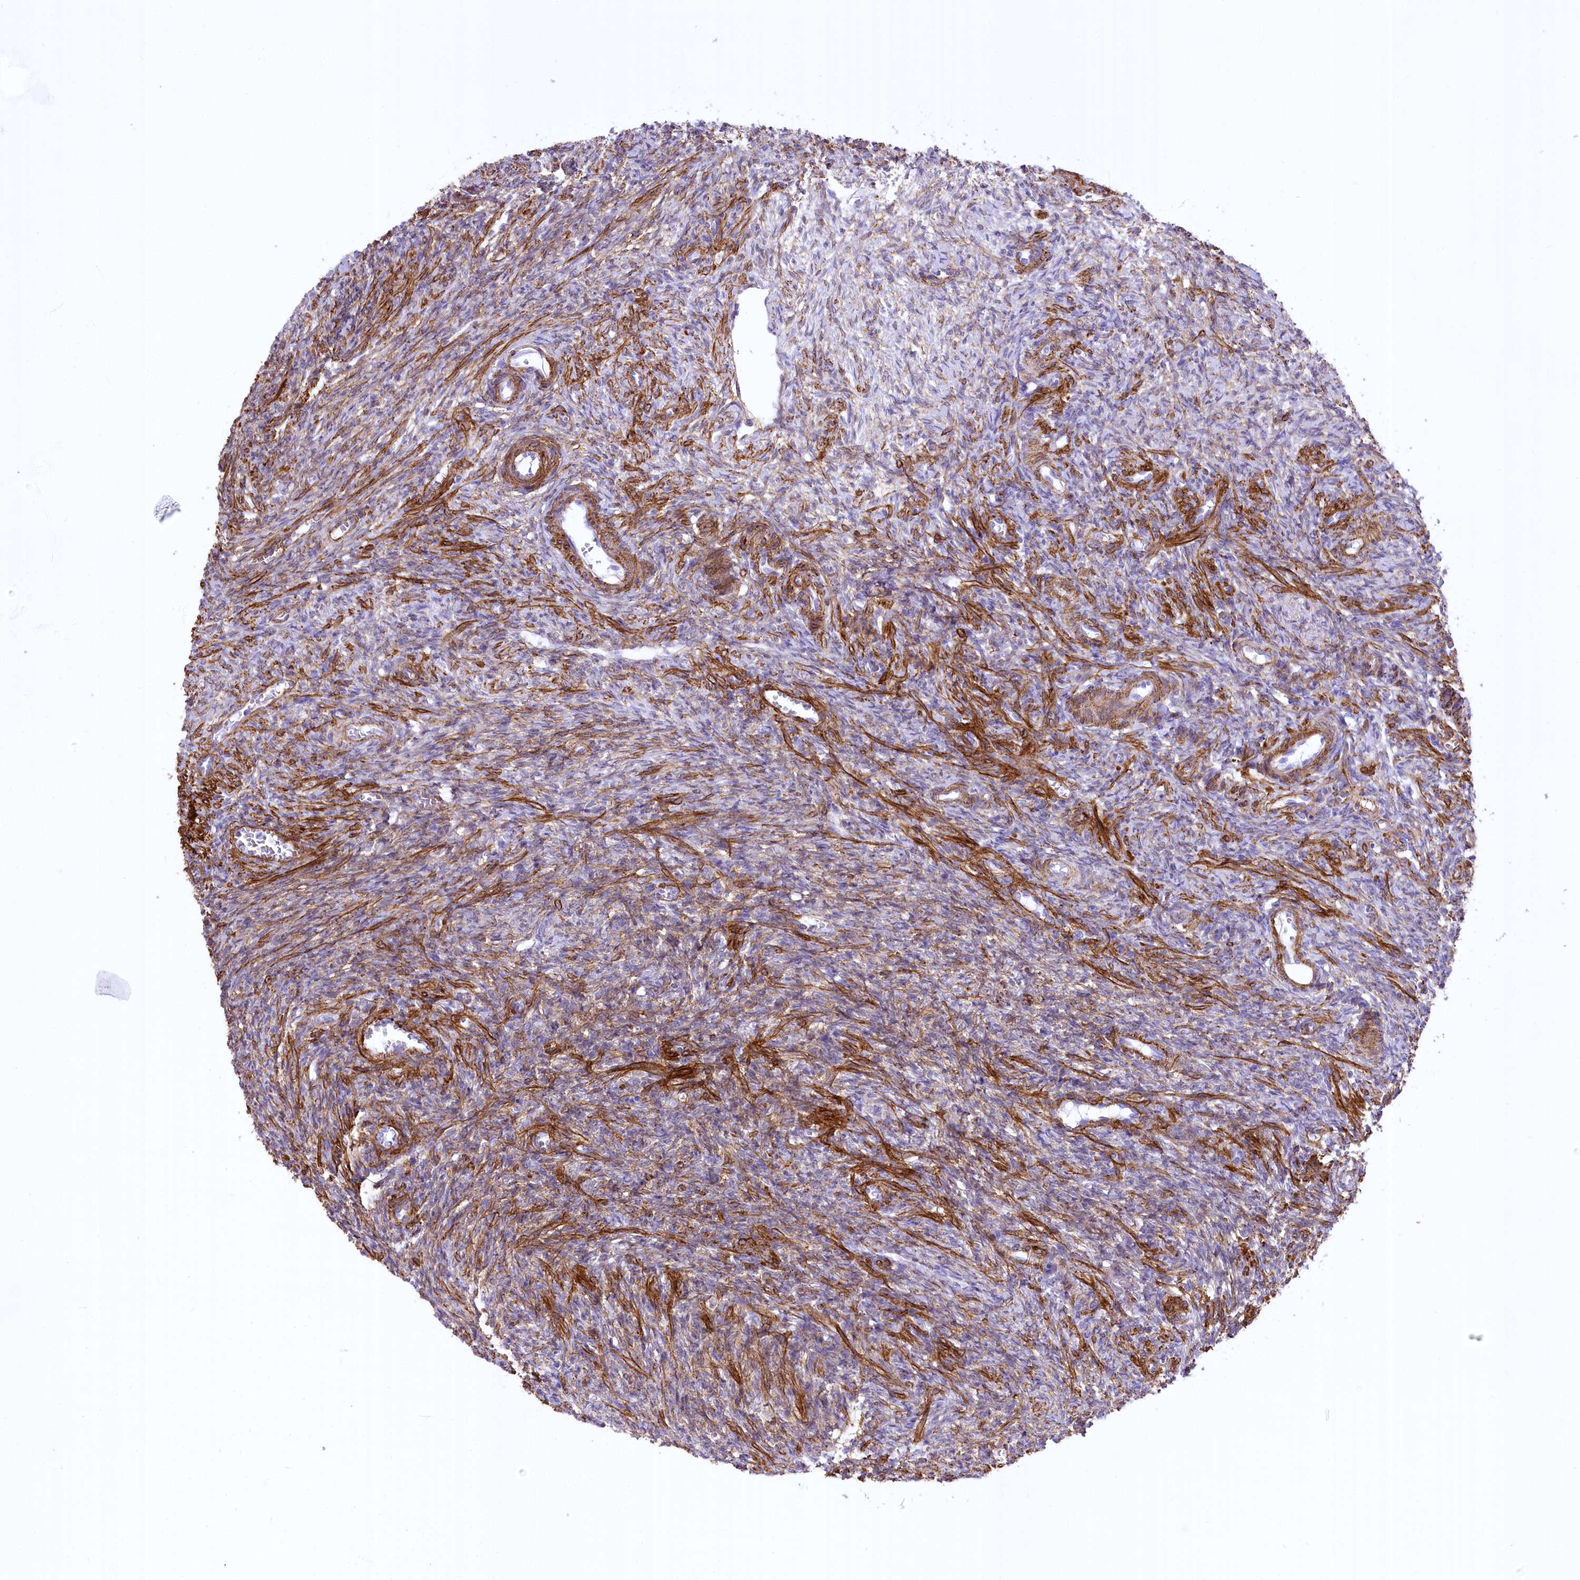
{"staining": {"intensity": "moderate", "quantity": "25%-75%", "location": "cytoplasmic/membranous"}, "tissue": "ovary", "cell_type": "Ovarian stroma cells", "image_type": "normal", "snomed": [{"axis": "morphology", "description": "Normal tissue, NOS"}, {"axis": "topography", "description": "Ovary"}], "caption": "Moderate cytoplasmic/membranous expression for a protein is identified in about 25%-75% of ovarian stroma cells of unremarkable ovary using immunohistochemistry (IHC).", "gene": "SYNPO2", "patient": {"sex": "female", "age": 27}}